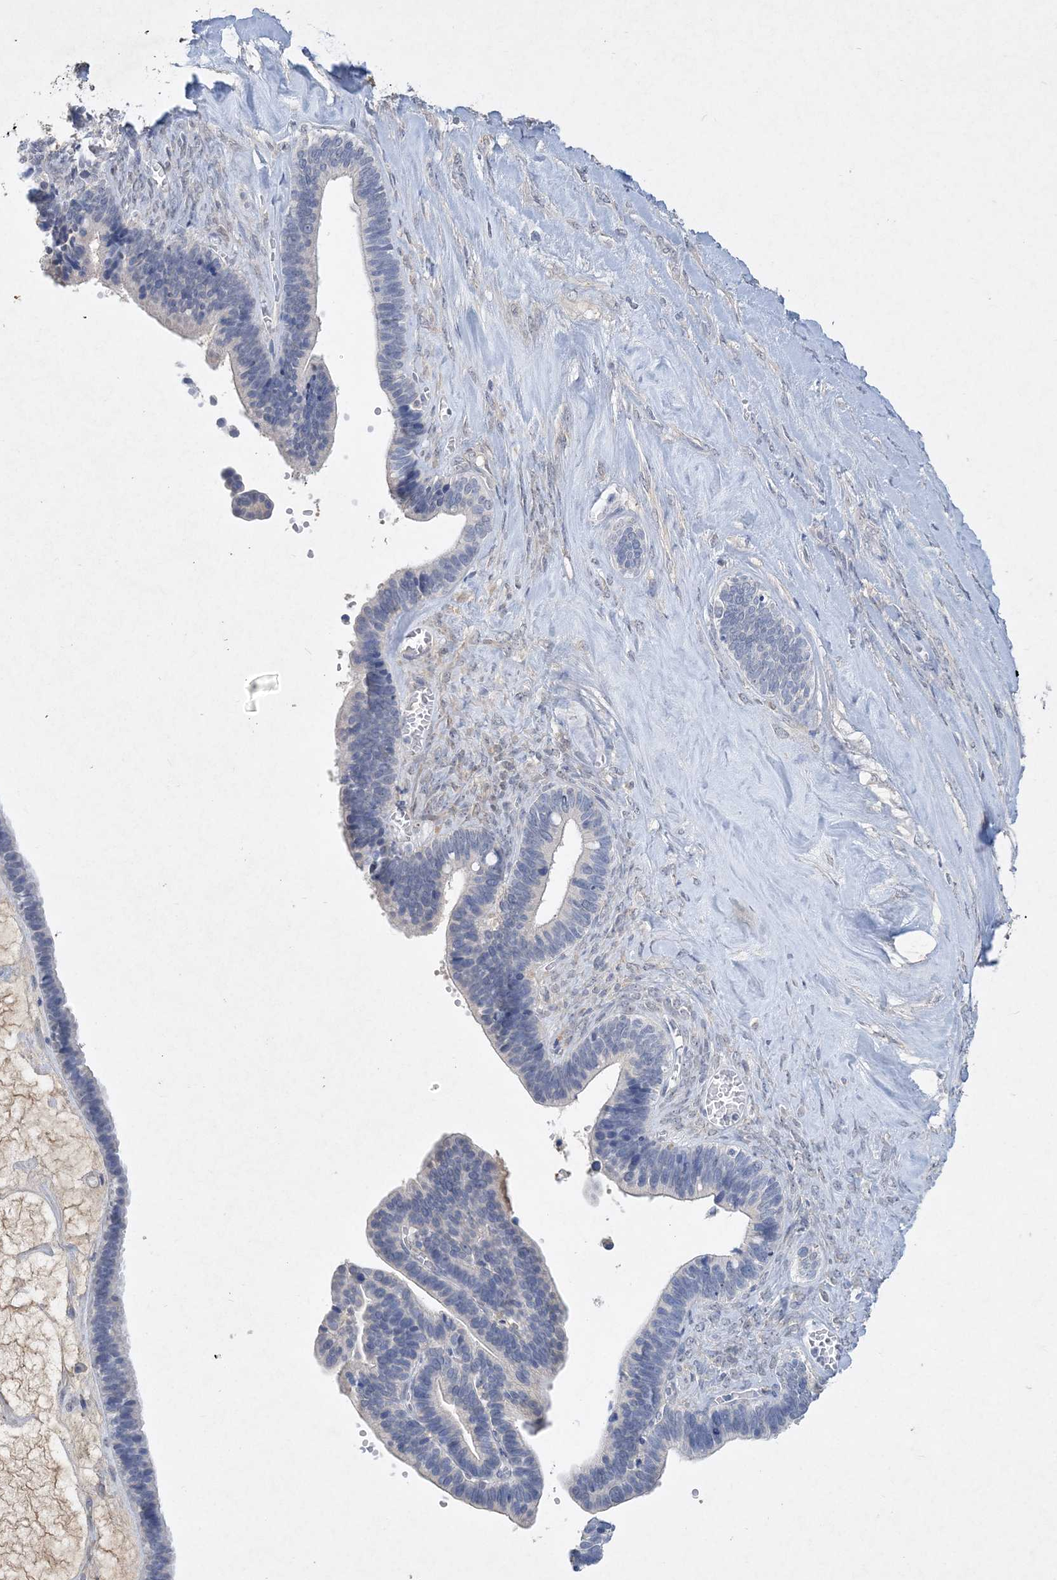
{"staining": {"intensity": "negative", "quantity": "none", "location": "none"}, "tissue": "ovarian cancer", "cell_type": "Tumor cells", "image_type": "cancer", "snomed": [{"axis": "morphology", "description": "Cystadenocarcinoma, serous, NOS"}, {"axis": "topography", "description": "Ovary"}], "caption": "The image demonstrates no significant expression in tumor cells of ovarian cancer (serous cystadenocarcinoma).", "gene": "C11orf58", "patient": {"sex": "female", "age": 56}}